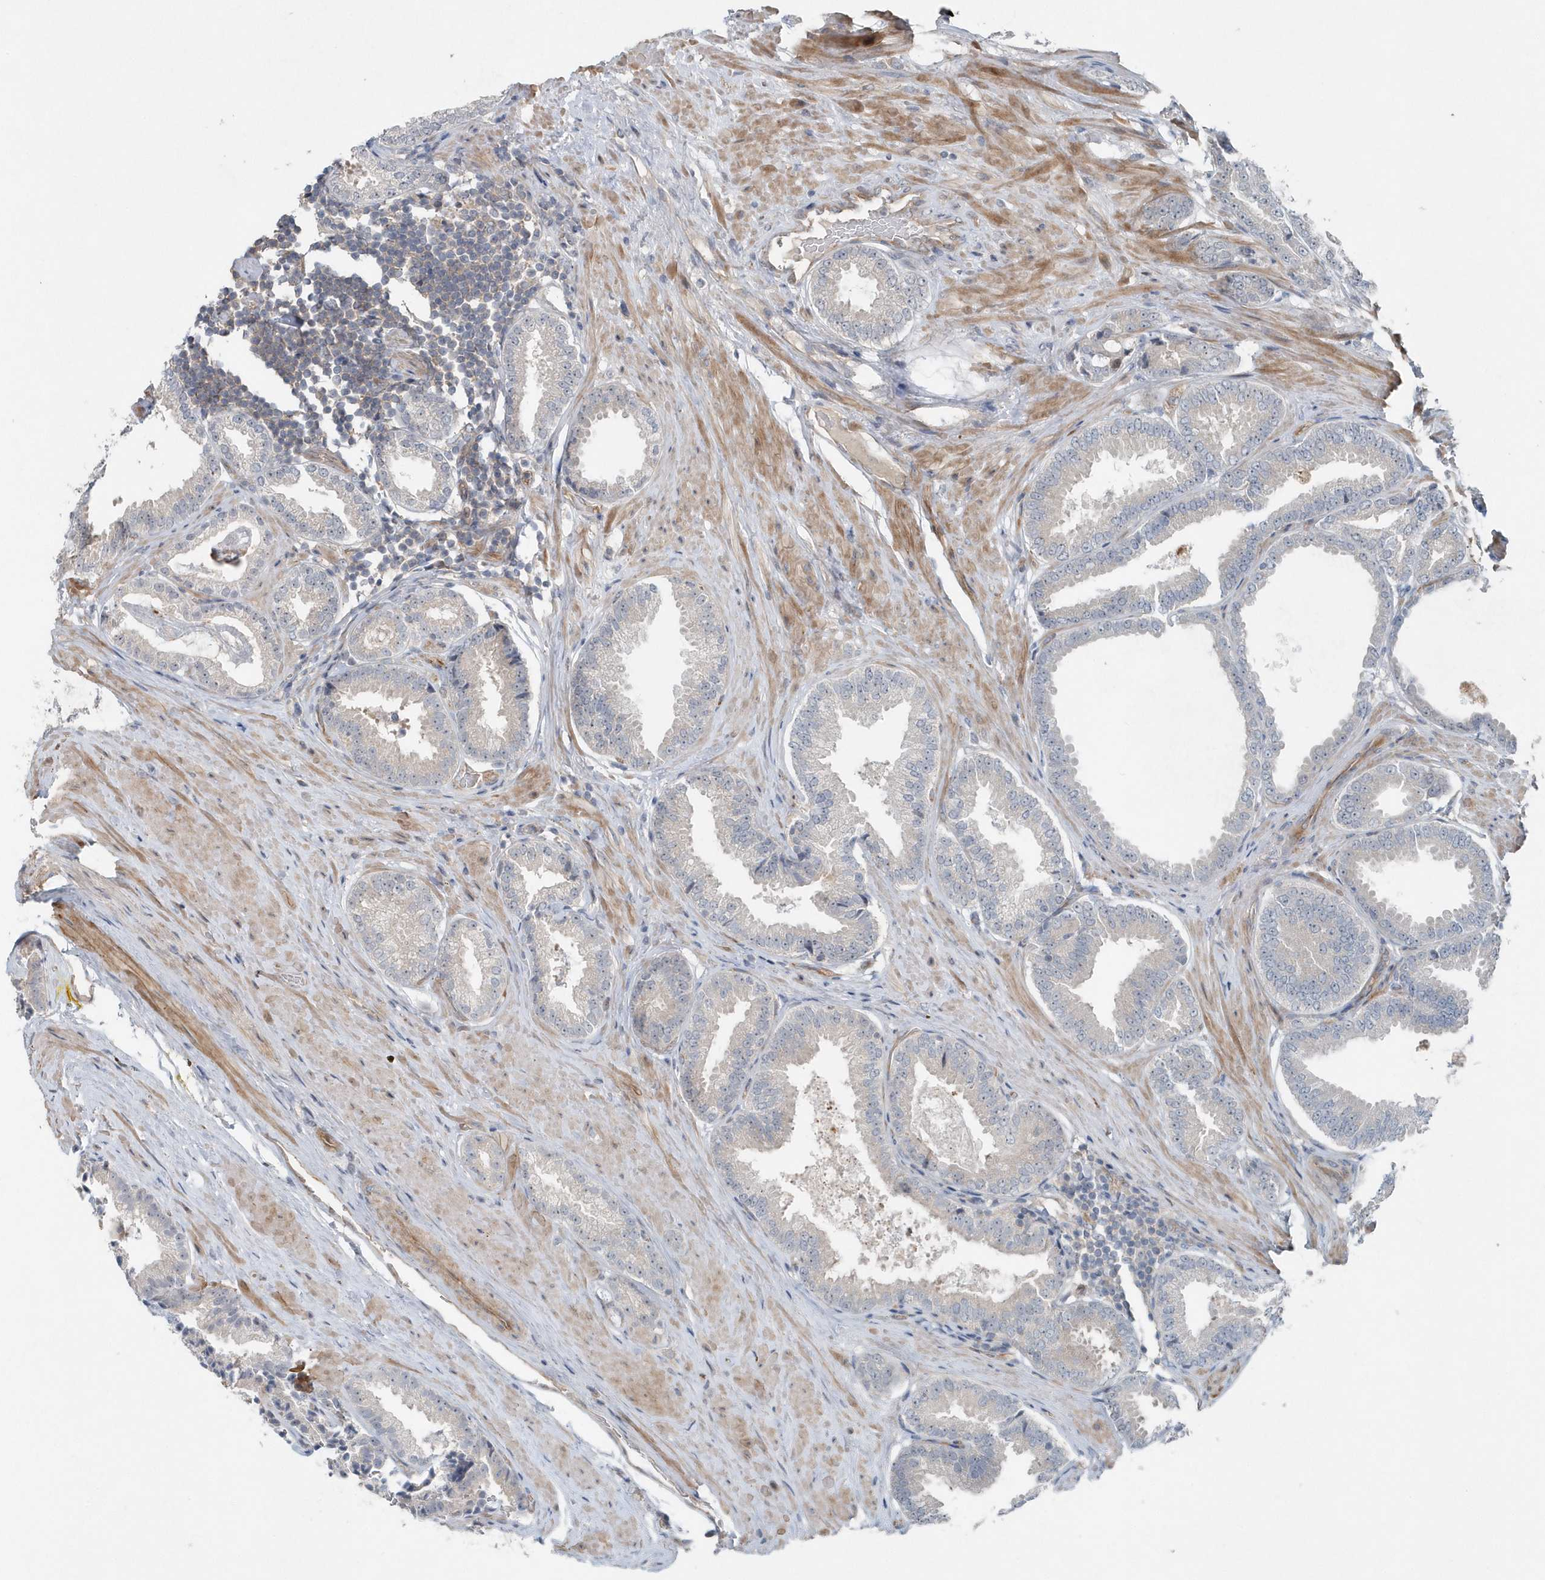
{"staining": {"intensity": "negative", "quantity": "none", "location": "none"}, "tissue": "prostate cancer", "cell_type": "Tumor cells", "image_type": "cancer", "snomed": [{"axis": "morphology", "description": "Adenocarcinoma, Low grade"}, {"axis": "topography", "description": "Prostate"}], "caption": "DAB (3,3'-diaminobenzidine) immunohistochemical staining of human low-grade adenocarcinoma (prostate) shows no significant expression in tumor cells.", "gene": "MCC", "patient": {"sex": "male", "age": 71}}